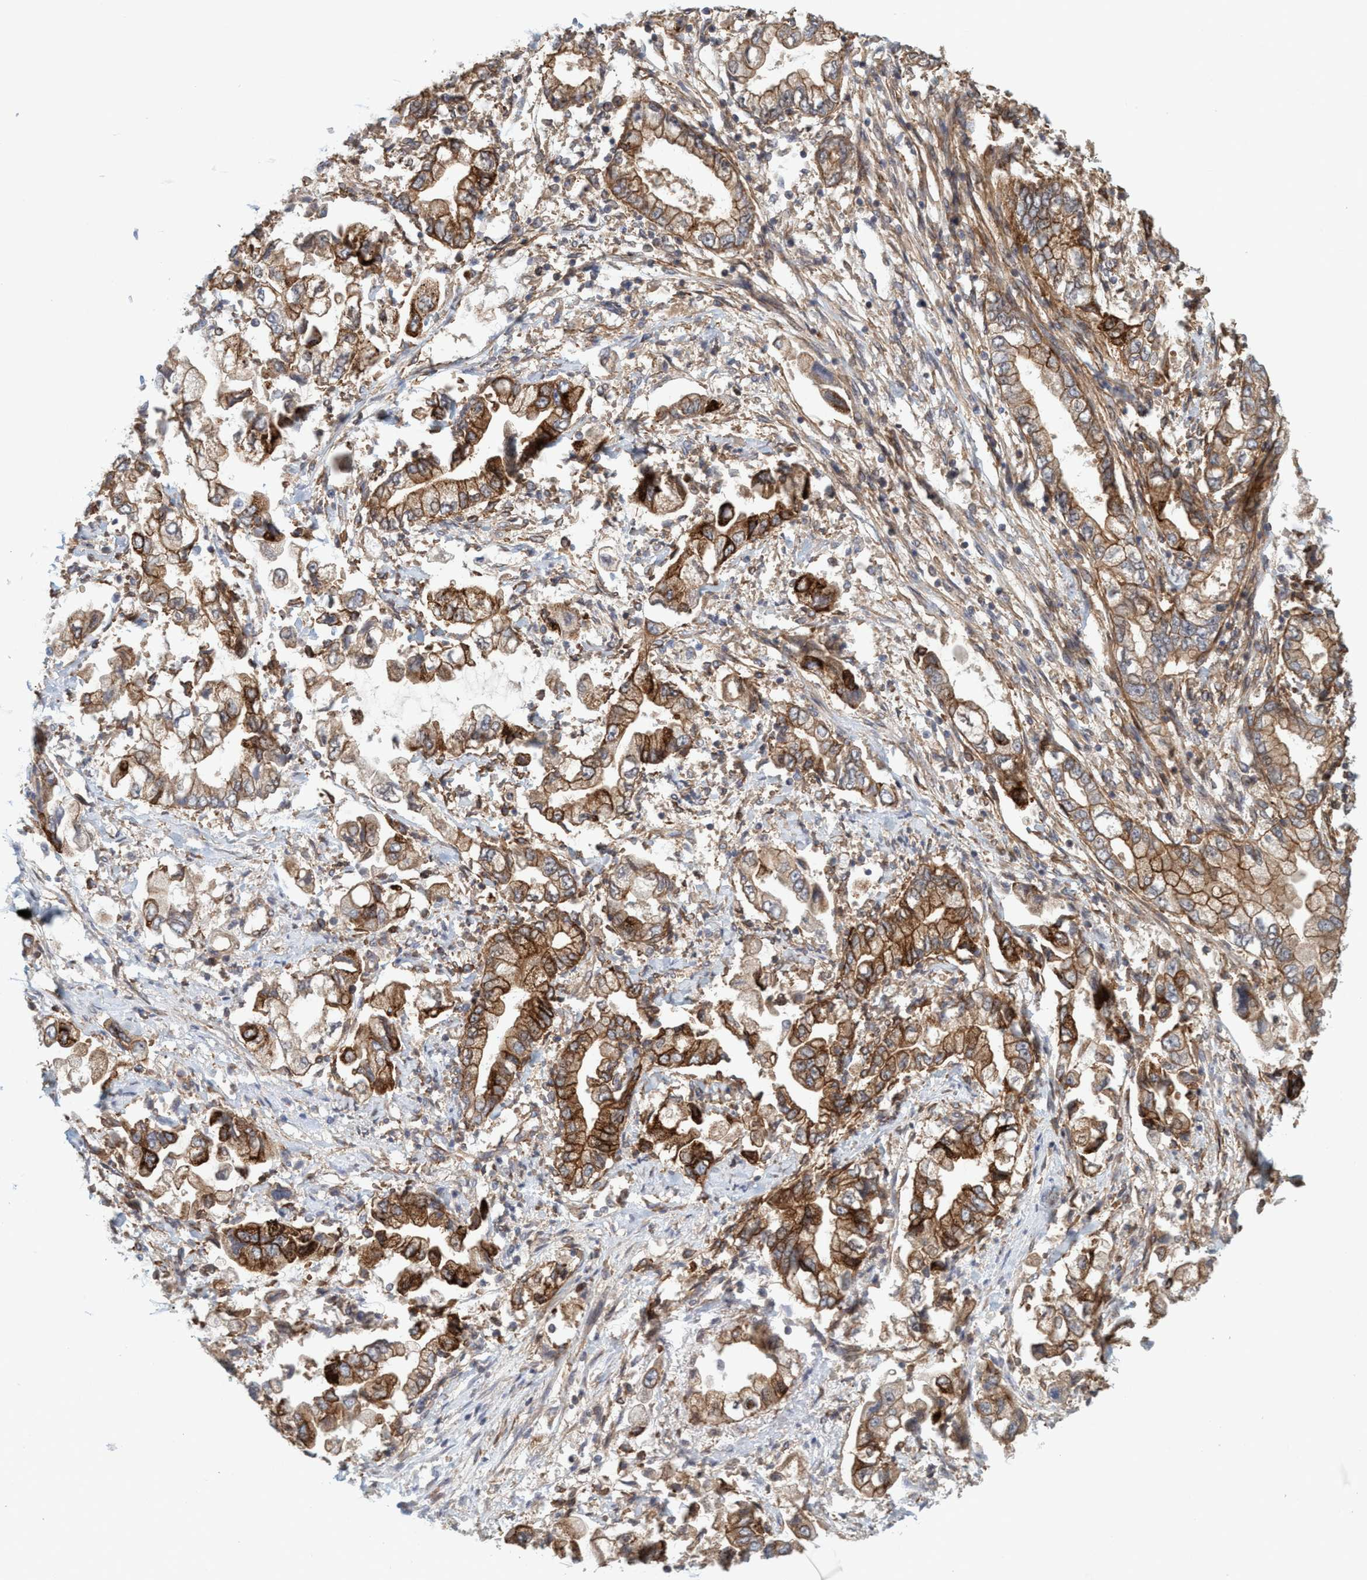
{"staining": {"intensity": "strong", "quantity": ">75%", "location": "cytoplasmic/membranous"}, "tissue": "stomach cancer", "cell_type": "Tumor cells", "image_type": "cancer", "snomed": [{"axis": "morphology", "description": "Normal tissue, NOS"}, {"axis": "morphology", "description": "Adenocarcinoma, NOS"}, {"axis": "topography", "description": "Stomach"}], "caption": "Immunohistochemical staining of stomach cancer (adenocarcinoma) exhibits high levels of strong cytoplasmic/membranous positivity in approximately >75% of tumor cells. The protein of interest is stained brown, and the nuclei are stained in blue (DAB (3,3'-diaminobenzidine) IHC with brightfield microscopy, high magnification).", "gene": "SPECC1", "patient": {"sex": "male", "age": 62}}